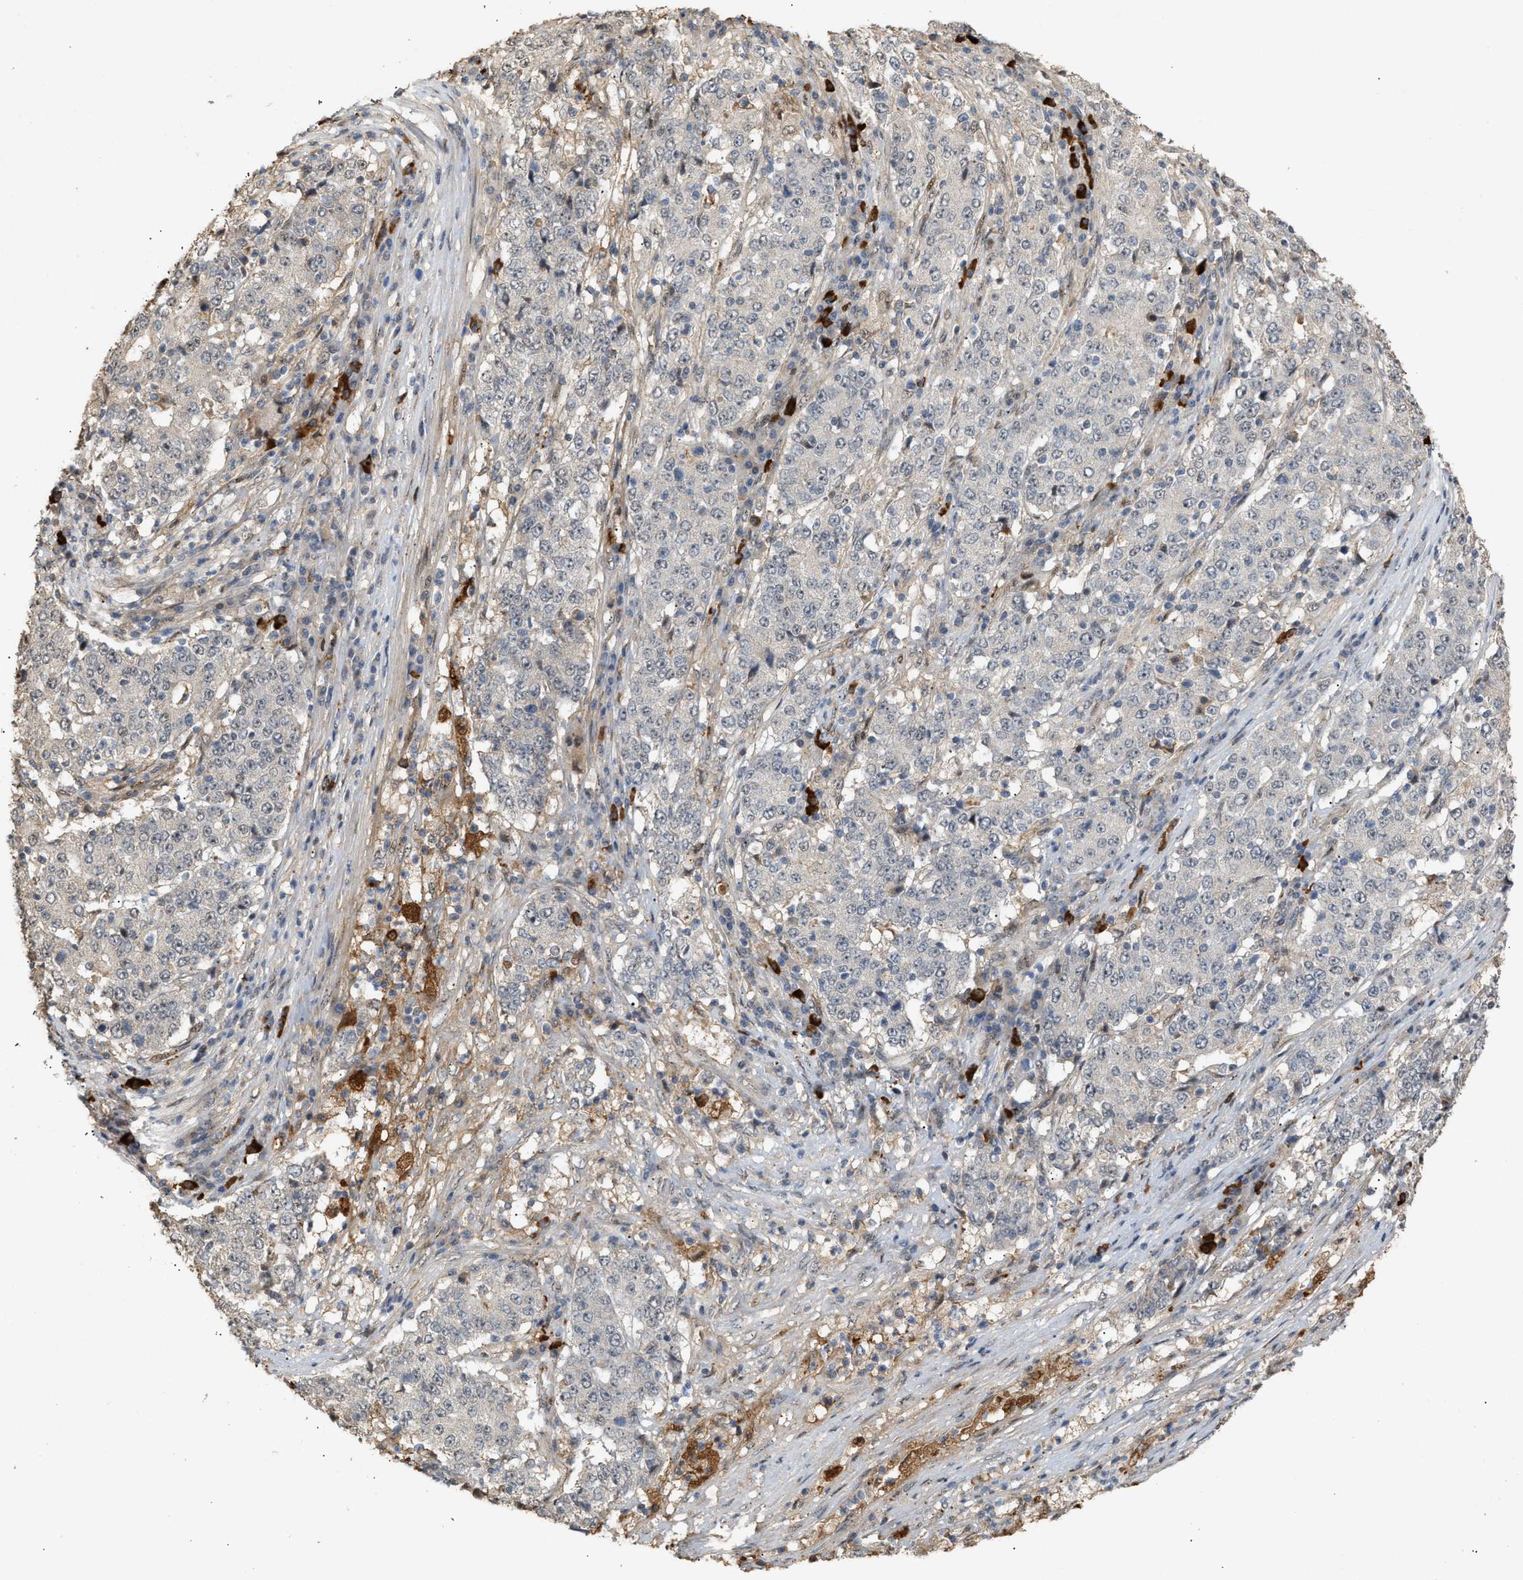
{"staining": {"intensity": "negative", "quantity": "none", "location": "none"}, "tissue": "stomach cancer", "cell_type": "Tumor cells", "image_type": "cancer", "snomed": [{"axis": "morphology", "description": "Adenocarcinoma, NOS"}, {"axis": "topography", "description": "Stomach"}], "caption": "The immunohistochemistry (IHC) photomicrograph has no significant staining in tumor cells of stomach adenocarcinoma tissue.", "gene": "ZFAND5", "patient": {"sex": "male", "age": 59}}